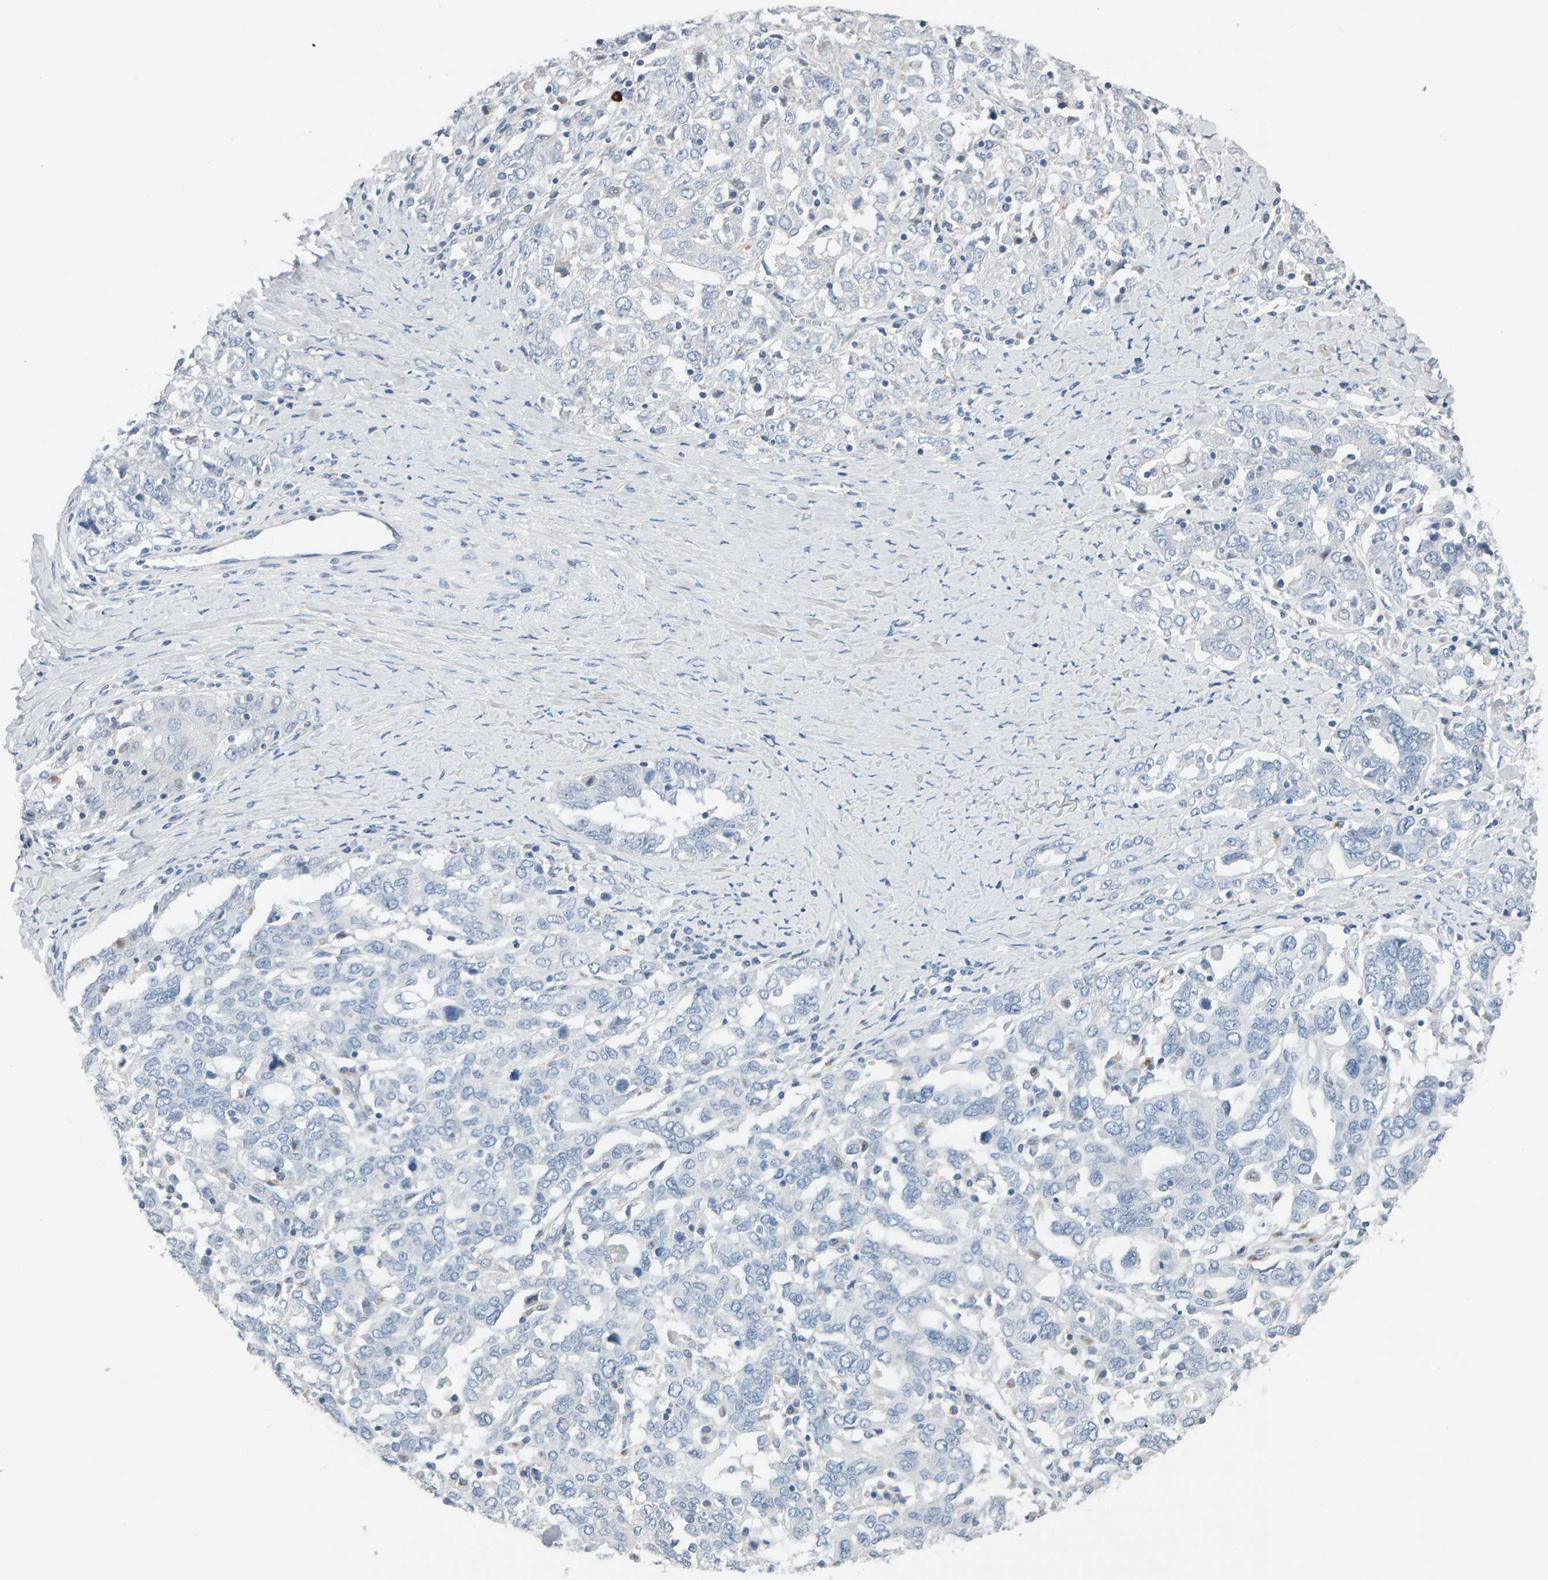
{"staining": {"intensity": "negative", "quantity": "none", "location": "none"}, "tissue": "ovarian cancer", "cell_type": "Tumor cells", "image_type": "cancer", "snomed": [{"axis": "morphology", "description": "Carcinoma, endometroid"}, {"axis": "topography", "description": "Ovary"}], "caption": "An immunohistochemistry (IHC) photomicrograph of ovarian endometroid carcinoma is shown. There is no staining in tumor cells of ovarian endometroid carcinoma.", "gene": "IPPK", "patient": {"sex": "female", "age": 62}}